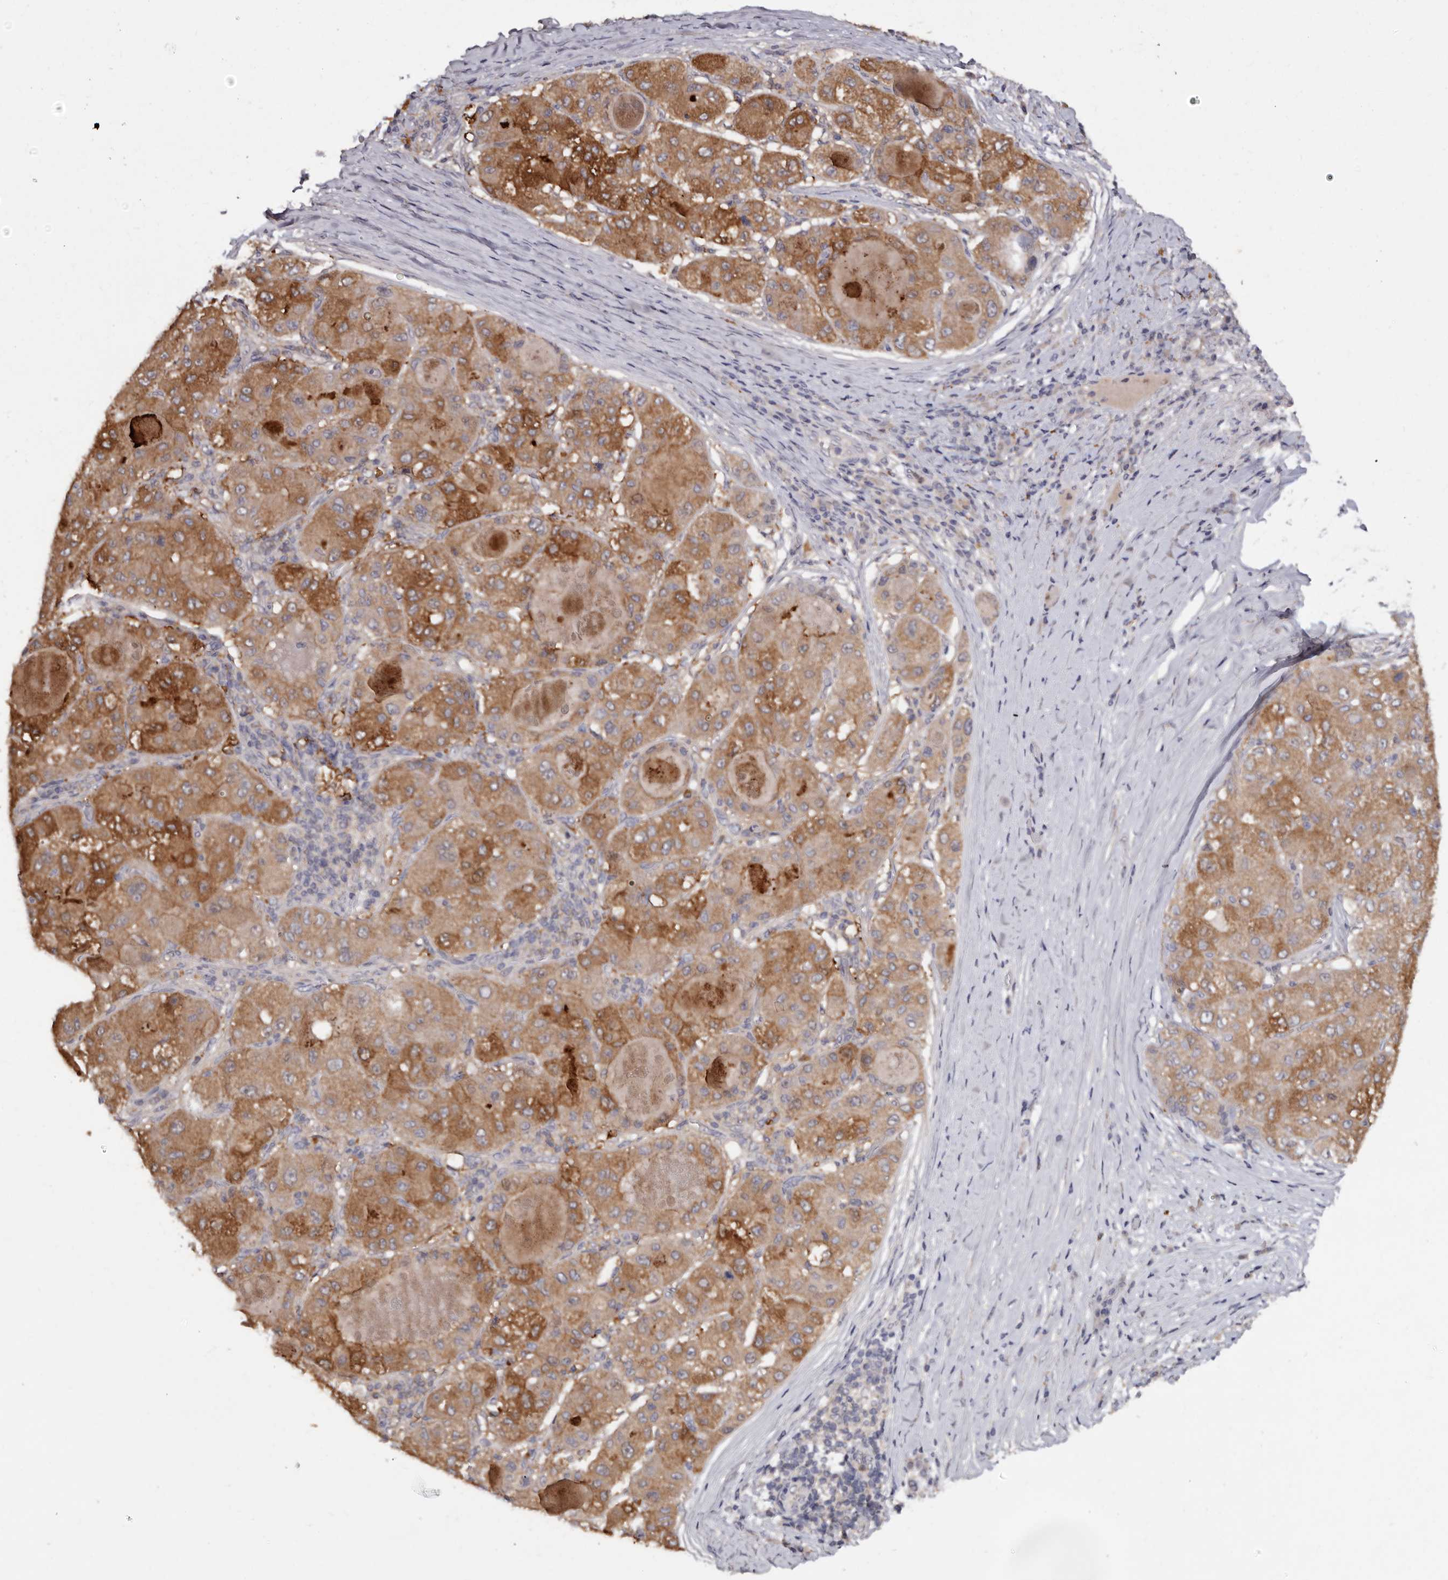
{"staining": {"intensity": "moderate", "quantity": ">75%", "location": "cytoplasmic/membranous"}, "tissue": "liver cancer", "cell_type": "Tumor cells", "image_type": "cancer", "snomed": [{"axis": "morphology", "description": "Carcinoma, Hepatocellular, NOS"}, {"axis": "topography", "description": "Liver"}], "caption": "Human liver cancer (hepatocellular carcinoma) stained with a brown dye displays moderate cytoplasmic/membranous positive staining in about >75% of tumor cells.", "gene": "EDEM1", "patient": {"sex": "male", "age": 80}}